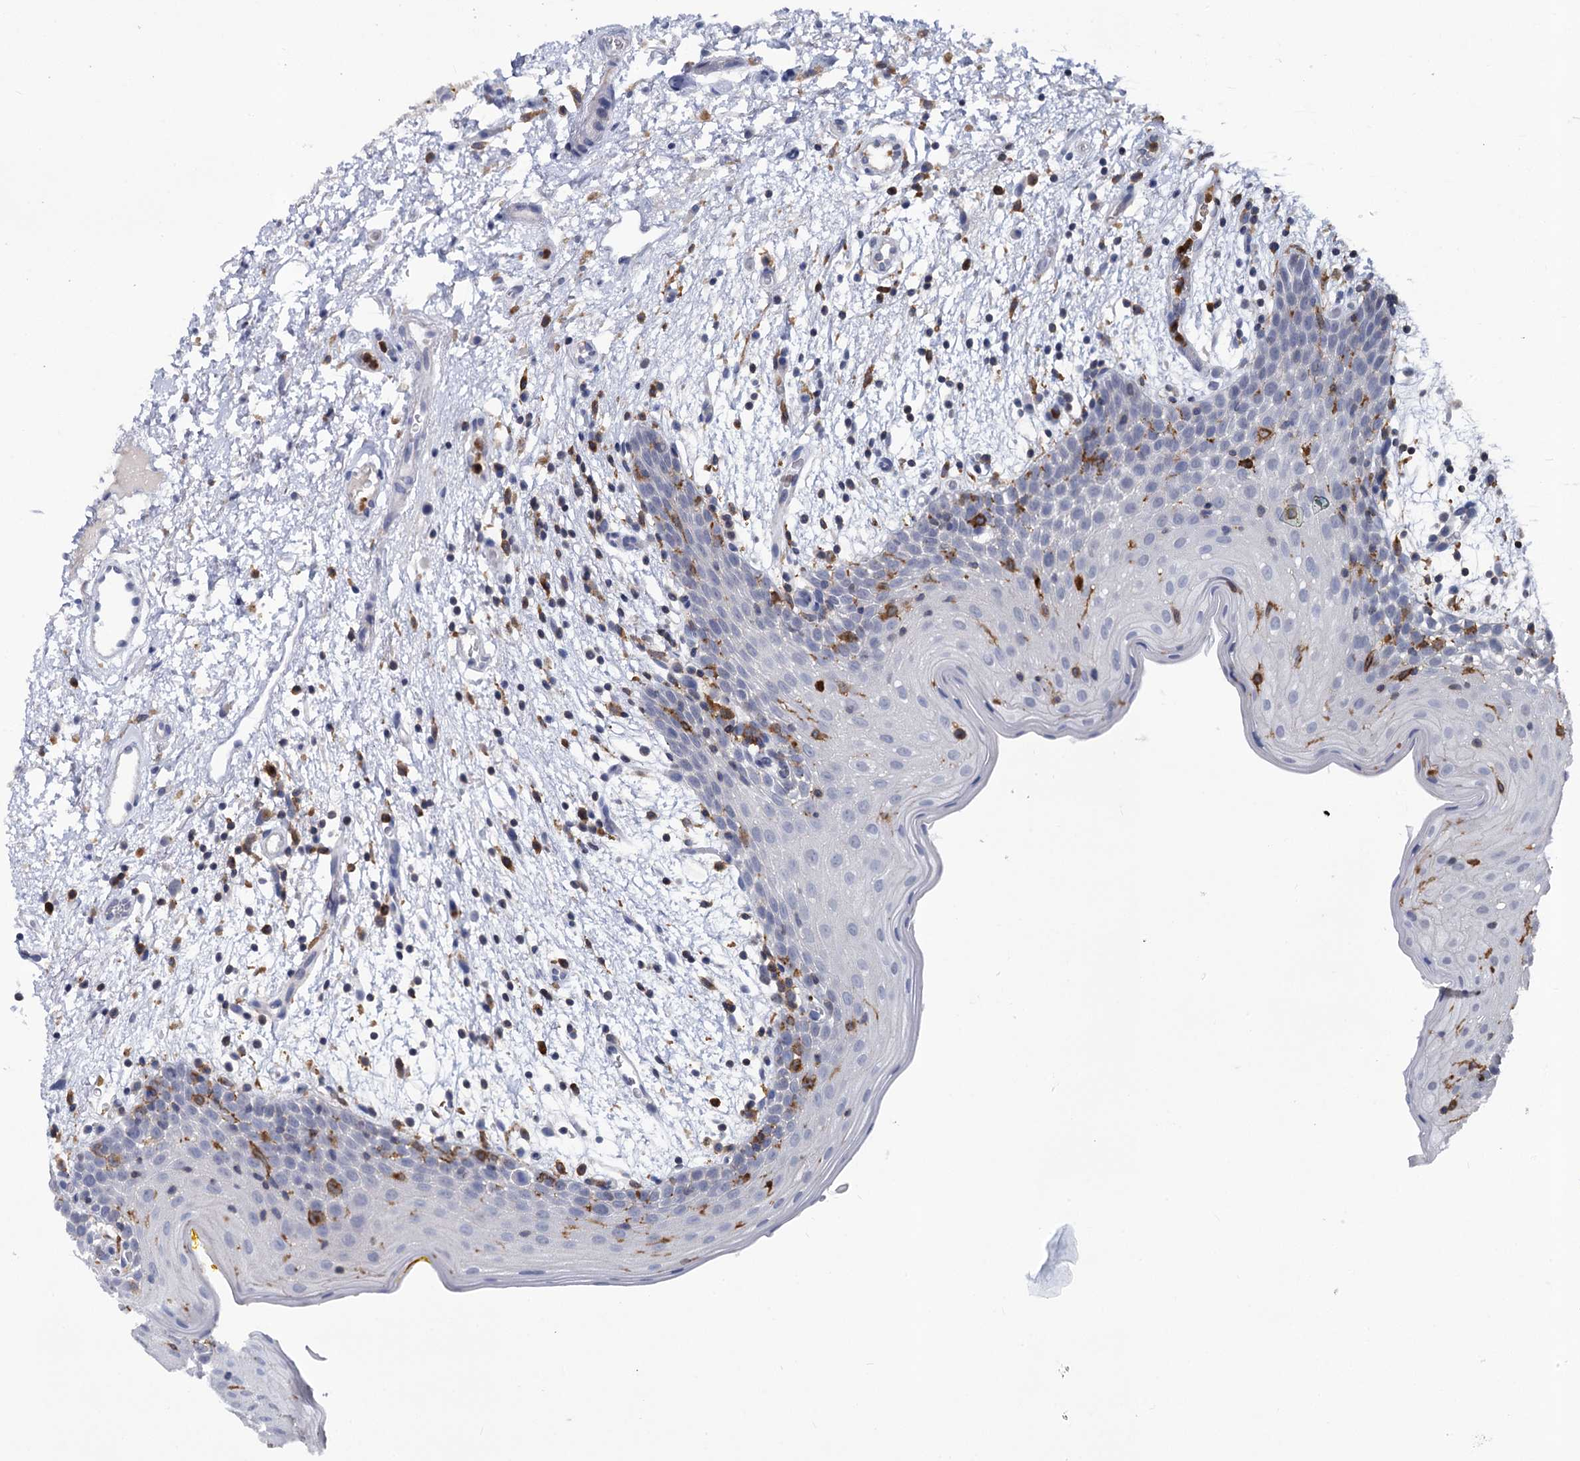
{"staining": {"intensity": "negative", "quantity": "none", "location": "none"}, "tissue": "oral mucosa", "cell_type": "Squamous epithelial cells", "image_type": "normal", "snomed": [{"axis": "morphology", "description": "Normal tissue, NOS"}, {"axis": "topography", "description": "Skeletal muscle"}, {"axis": "topography", "description": "Oral tissue"}, {"axis": "topography", "description": "Salivary gland"}, {"axis": "topography", "description": "Peripheral nerve tissue"}], "caption": "Immunohistochemistry (IHC) image of benign oral mucosa stained for a protein (brown), which displays no staining in squamous epithelial cells.", "gene": "RHOG", "patient": {"sex": "male", "age": 54}}